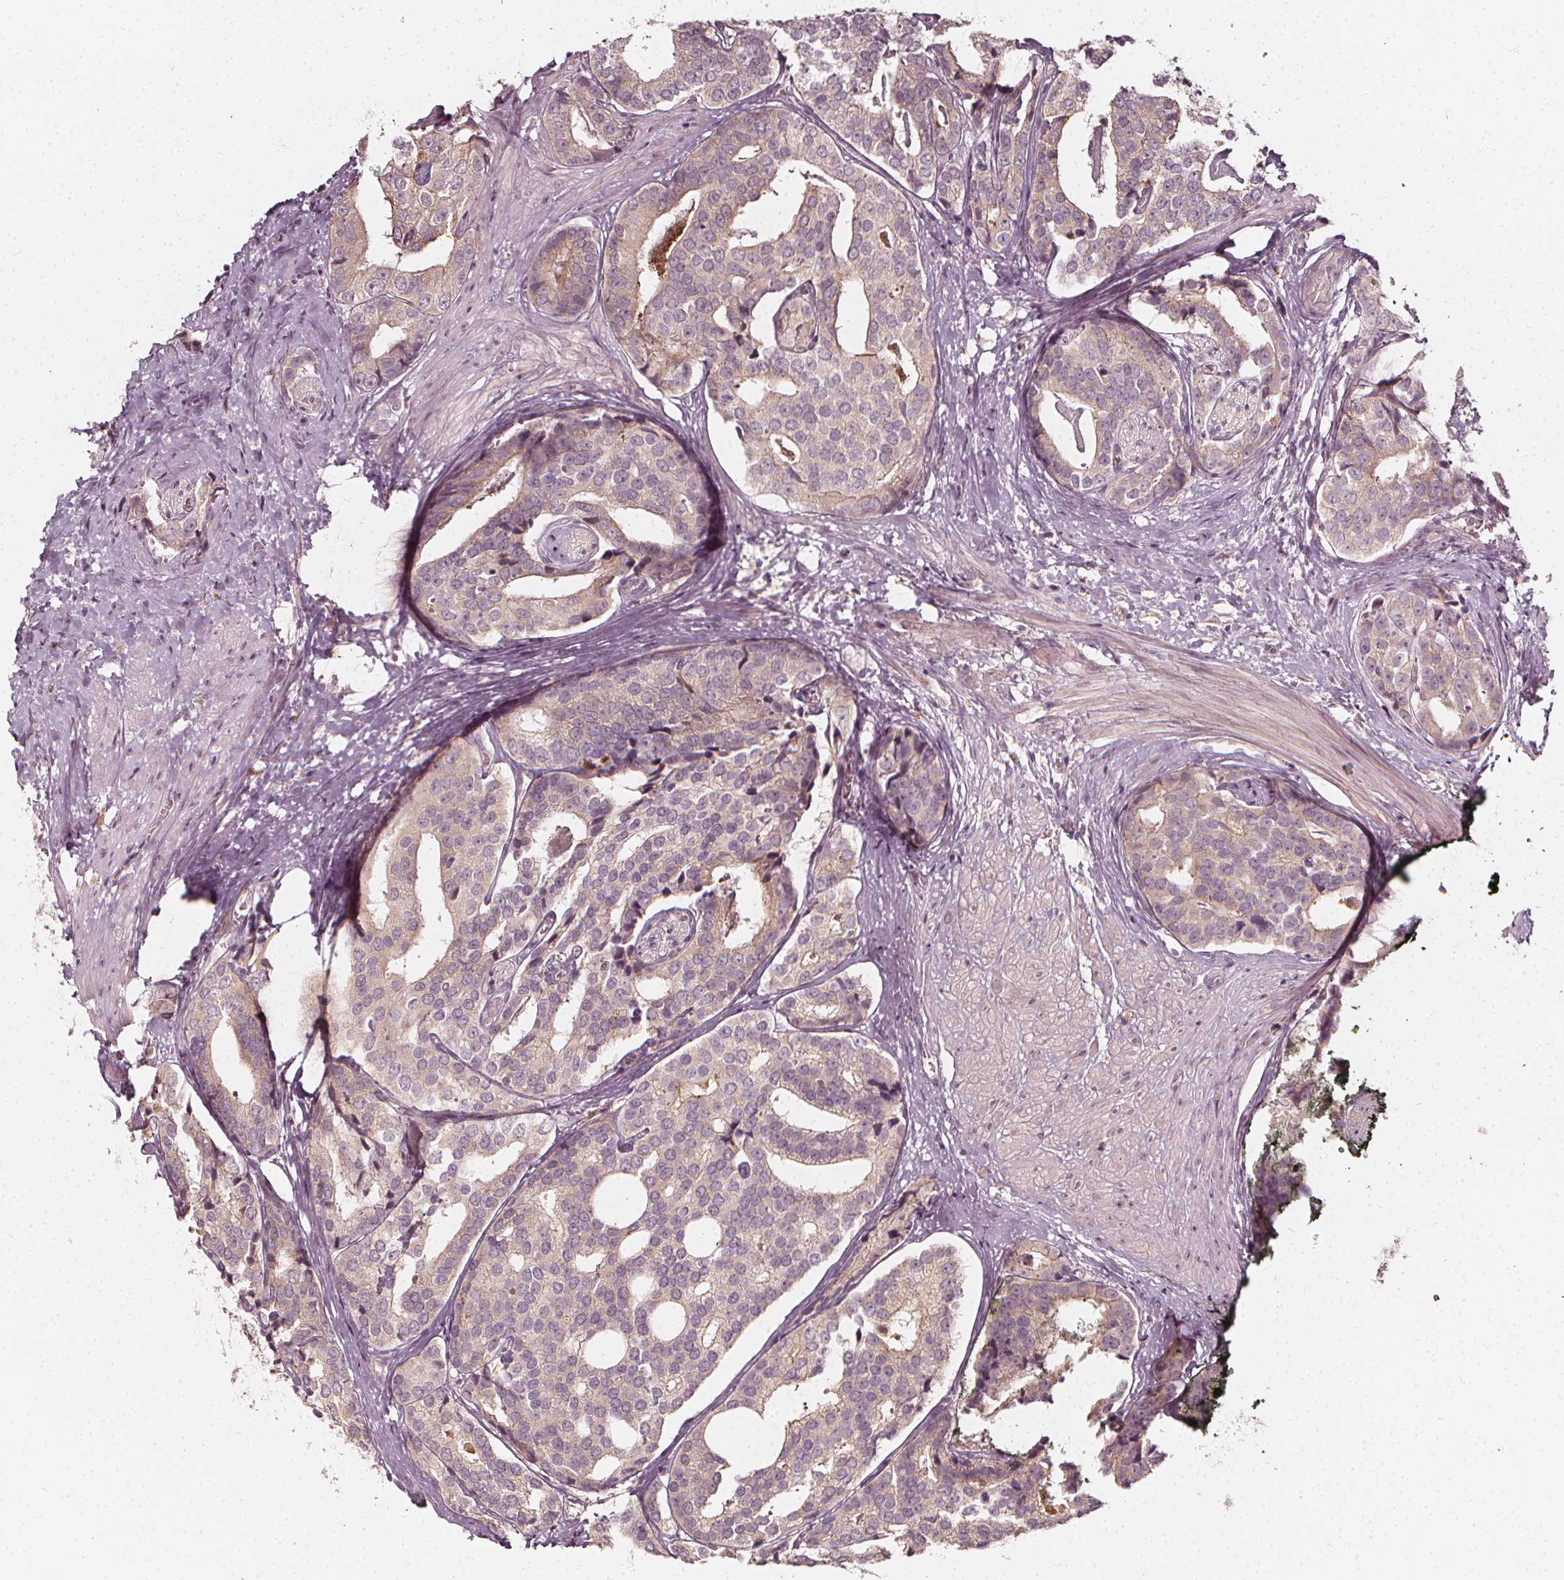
{"staining": {"intensity": "negative", "quantity": "none", "location": "none"}, "tissue": "prostate cancer", "cell_type": "Tumor cells", "image_type": "cancer", "snomed": [{"axis": "morphology", "description": "Adenocarcinoma, High grade"}, {"axis": "topography", "description": "Prostate"}], "caption": "Tumor cells show no significant expression in high-grade adenocarcinoma (prostate).", "gene": "NPC1L1", "patient": {"sex": "male", "age": 71}}